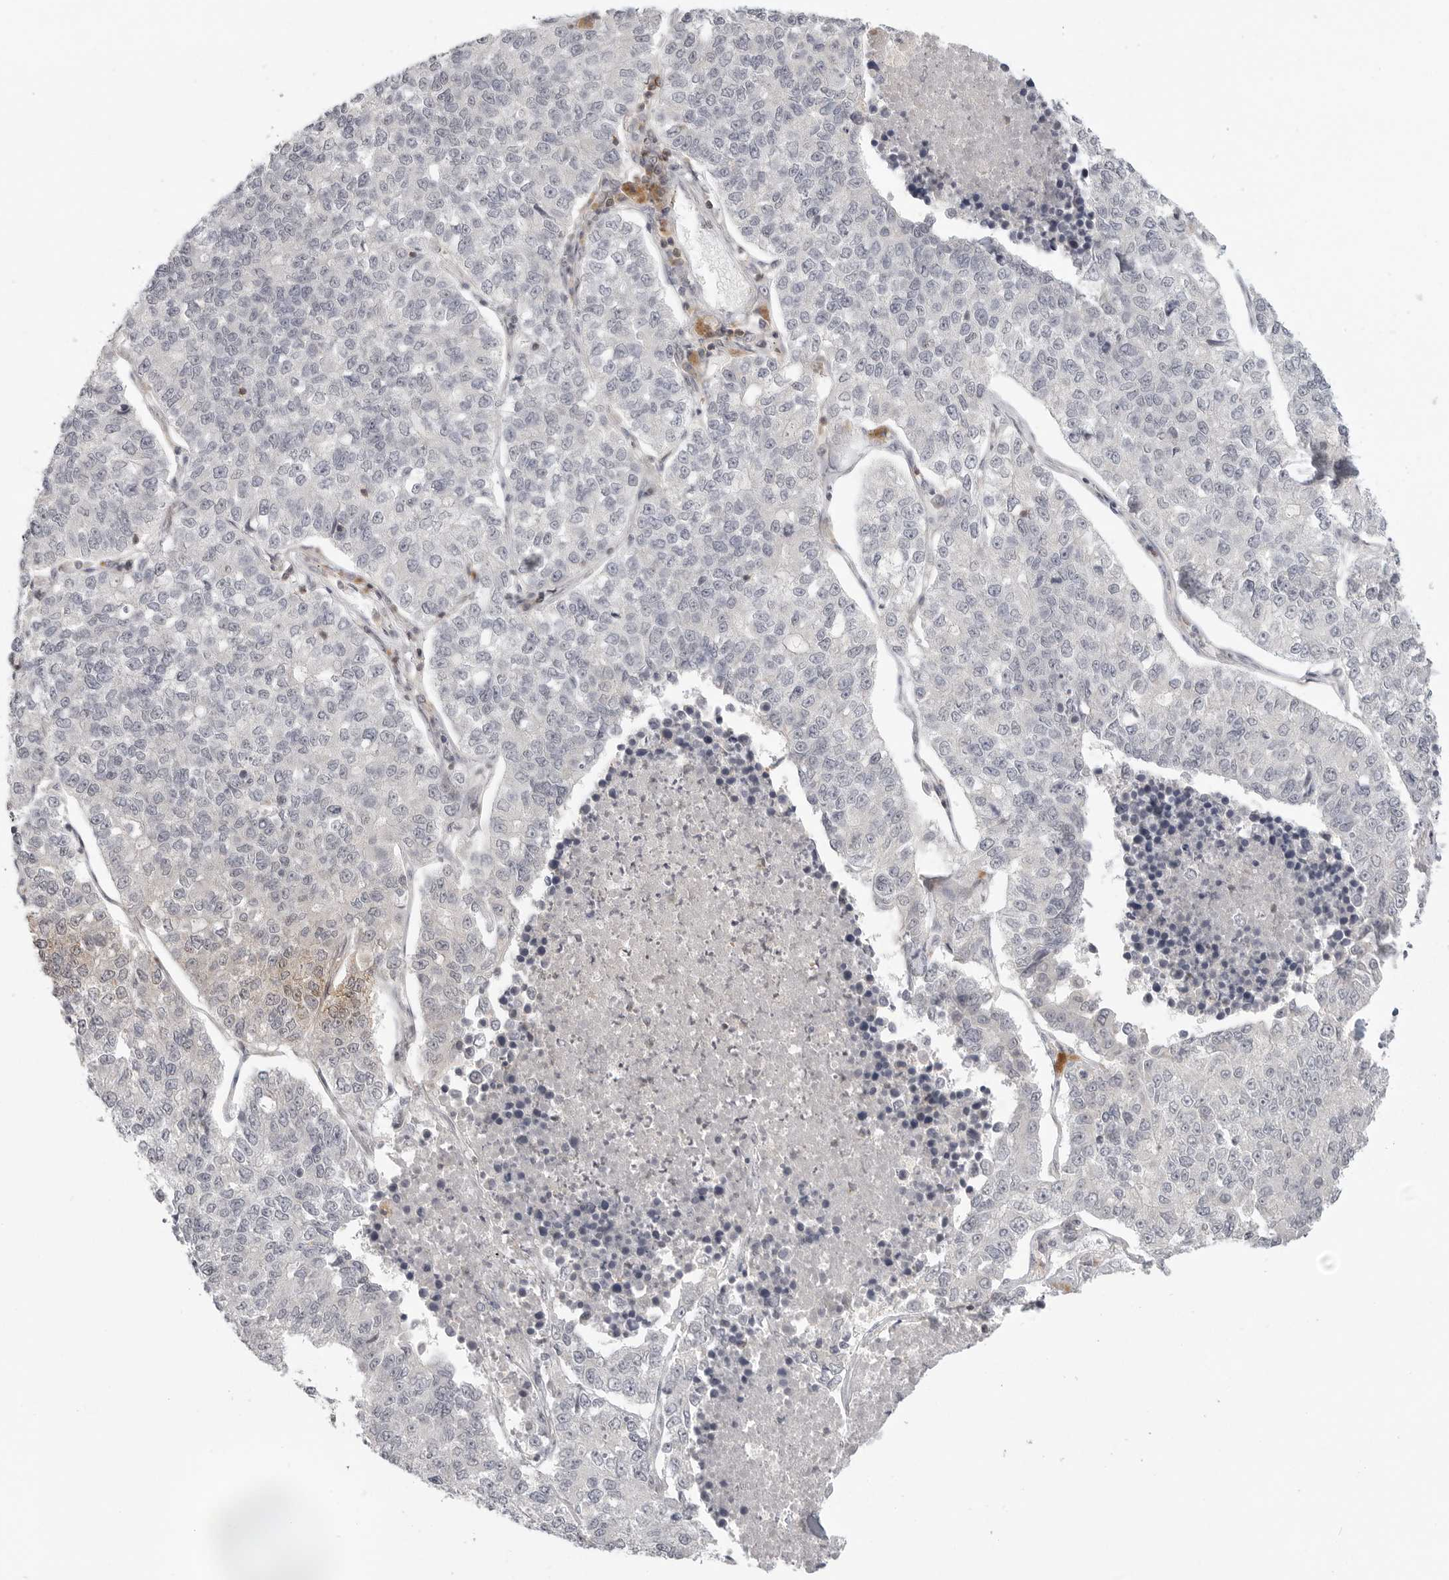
{"staining": {"intensity": "negative", "quantity": "none", "location": "none"}, "tissue": "lung cancer", "cell_type": "Tumor cells", "image_type": "cancer", "snomed": [{"axis": "morphology", "description": "Adenocarcinoma, NOS"}, {"axis": "topography", "description": "Lung"}], "caption": "Immunohistochemical staining of human adenocarcinoma (lung) reveals no significant staining in tumor cells.", "gene": "SH3KBP1", "patient": {"sex": "male", "age": 49}}